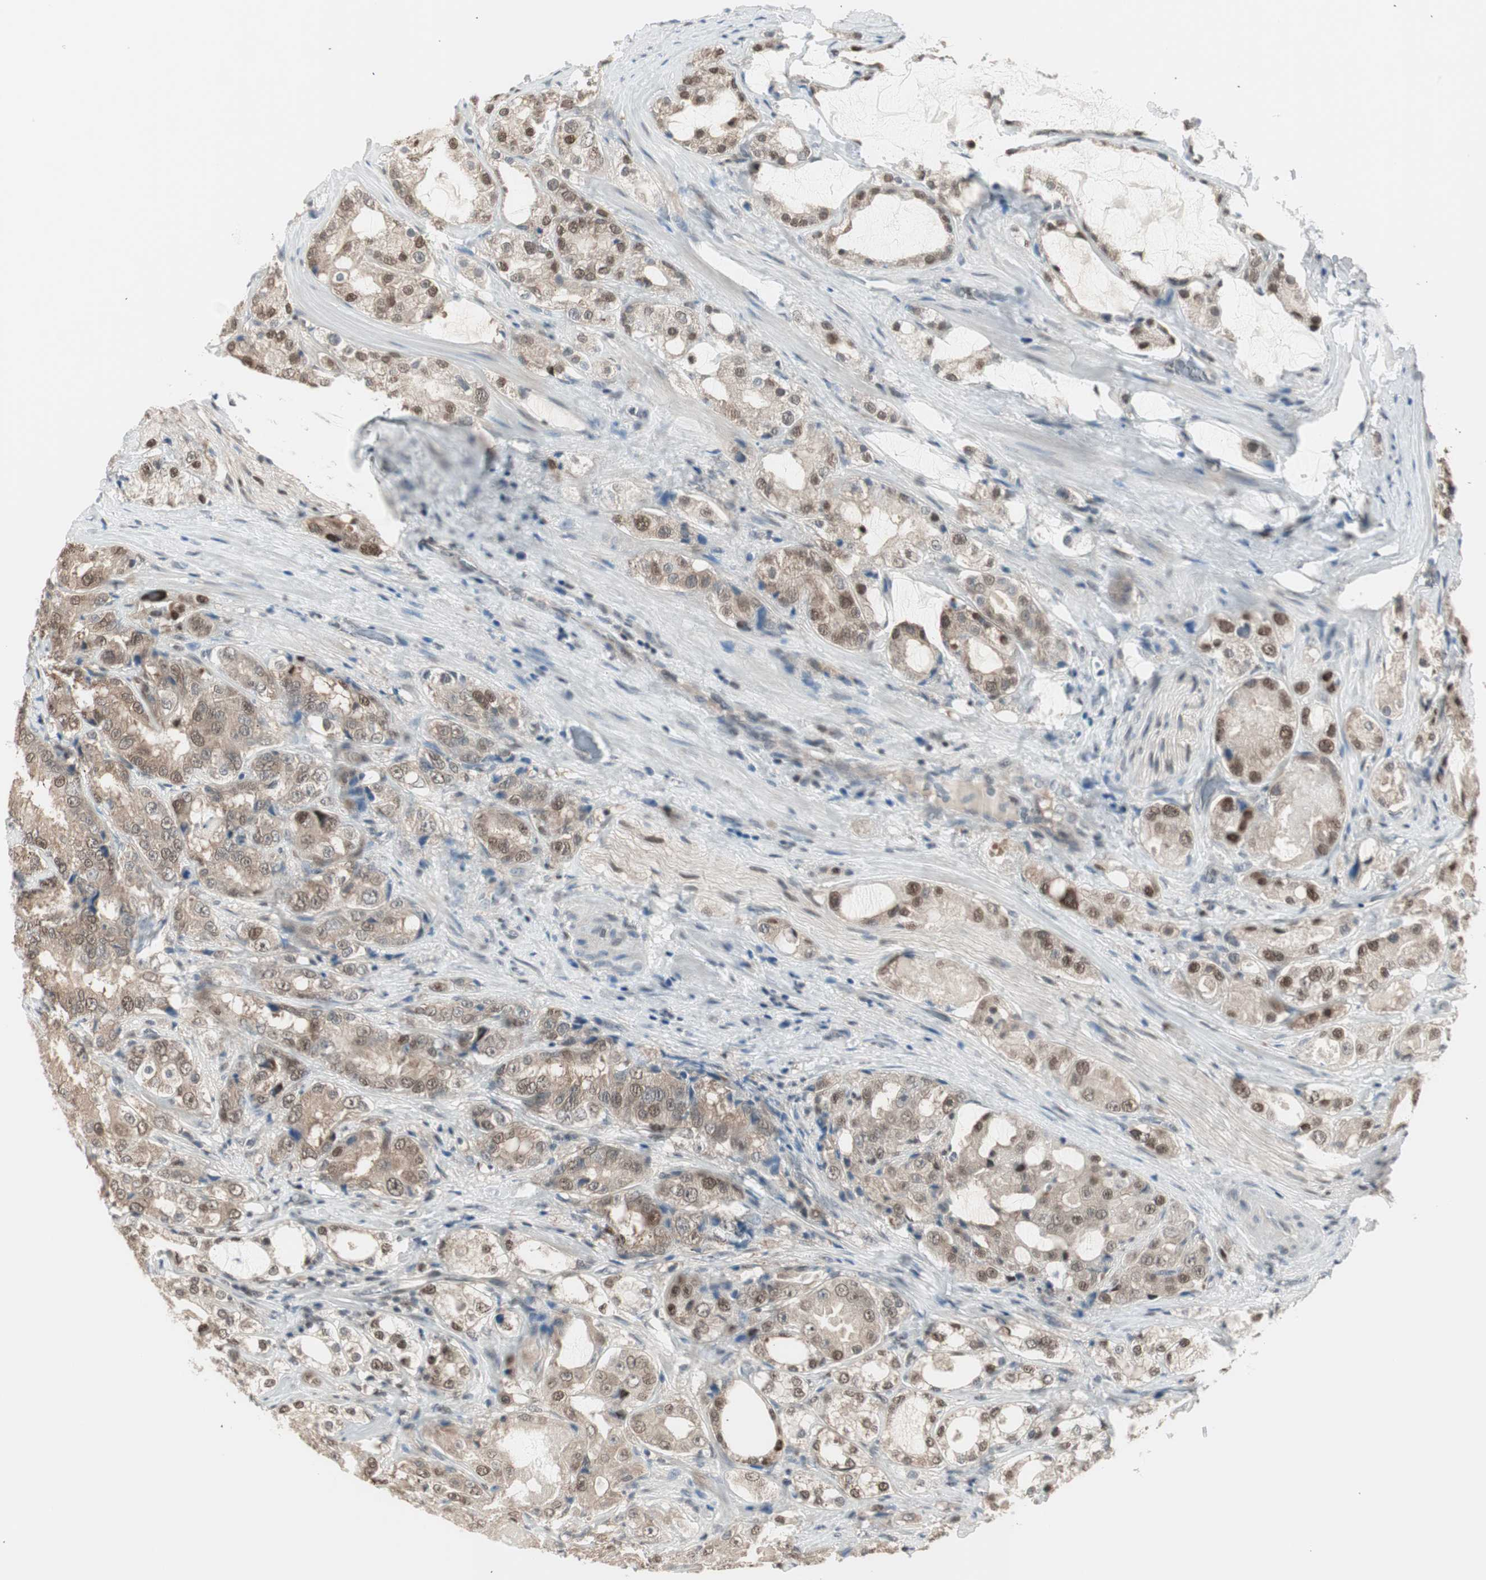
{"staining": {"intensity": "moderate", "quantity": ">75%", "location": "cytoplasmic/membranous,nuclear"}, "tissue": "prostate cancer", "cell_type": "Tumor cells", "image_type": "cancer", "snomed": [{"axis": "morphology", "description": "Adenocarcinoma, High grade"}, {"axis": "topography", "description": "Prostate"}], "caption": "This image exhibits immunohistochemistry staining of prostate cancer (adenocarcinoma (high-grade)), with medium moderate cytoplasmic/membranous and nuclear positivity in about >75% of tumor cells.", "gene": "LONP2", "patient": {"sex": "male", "age": 73}}